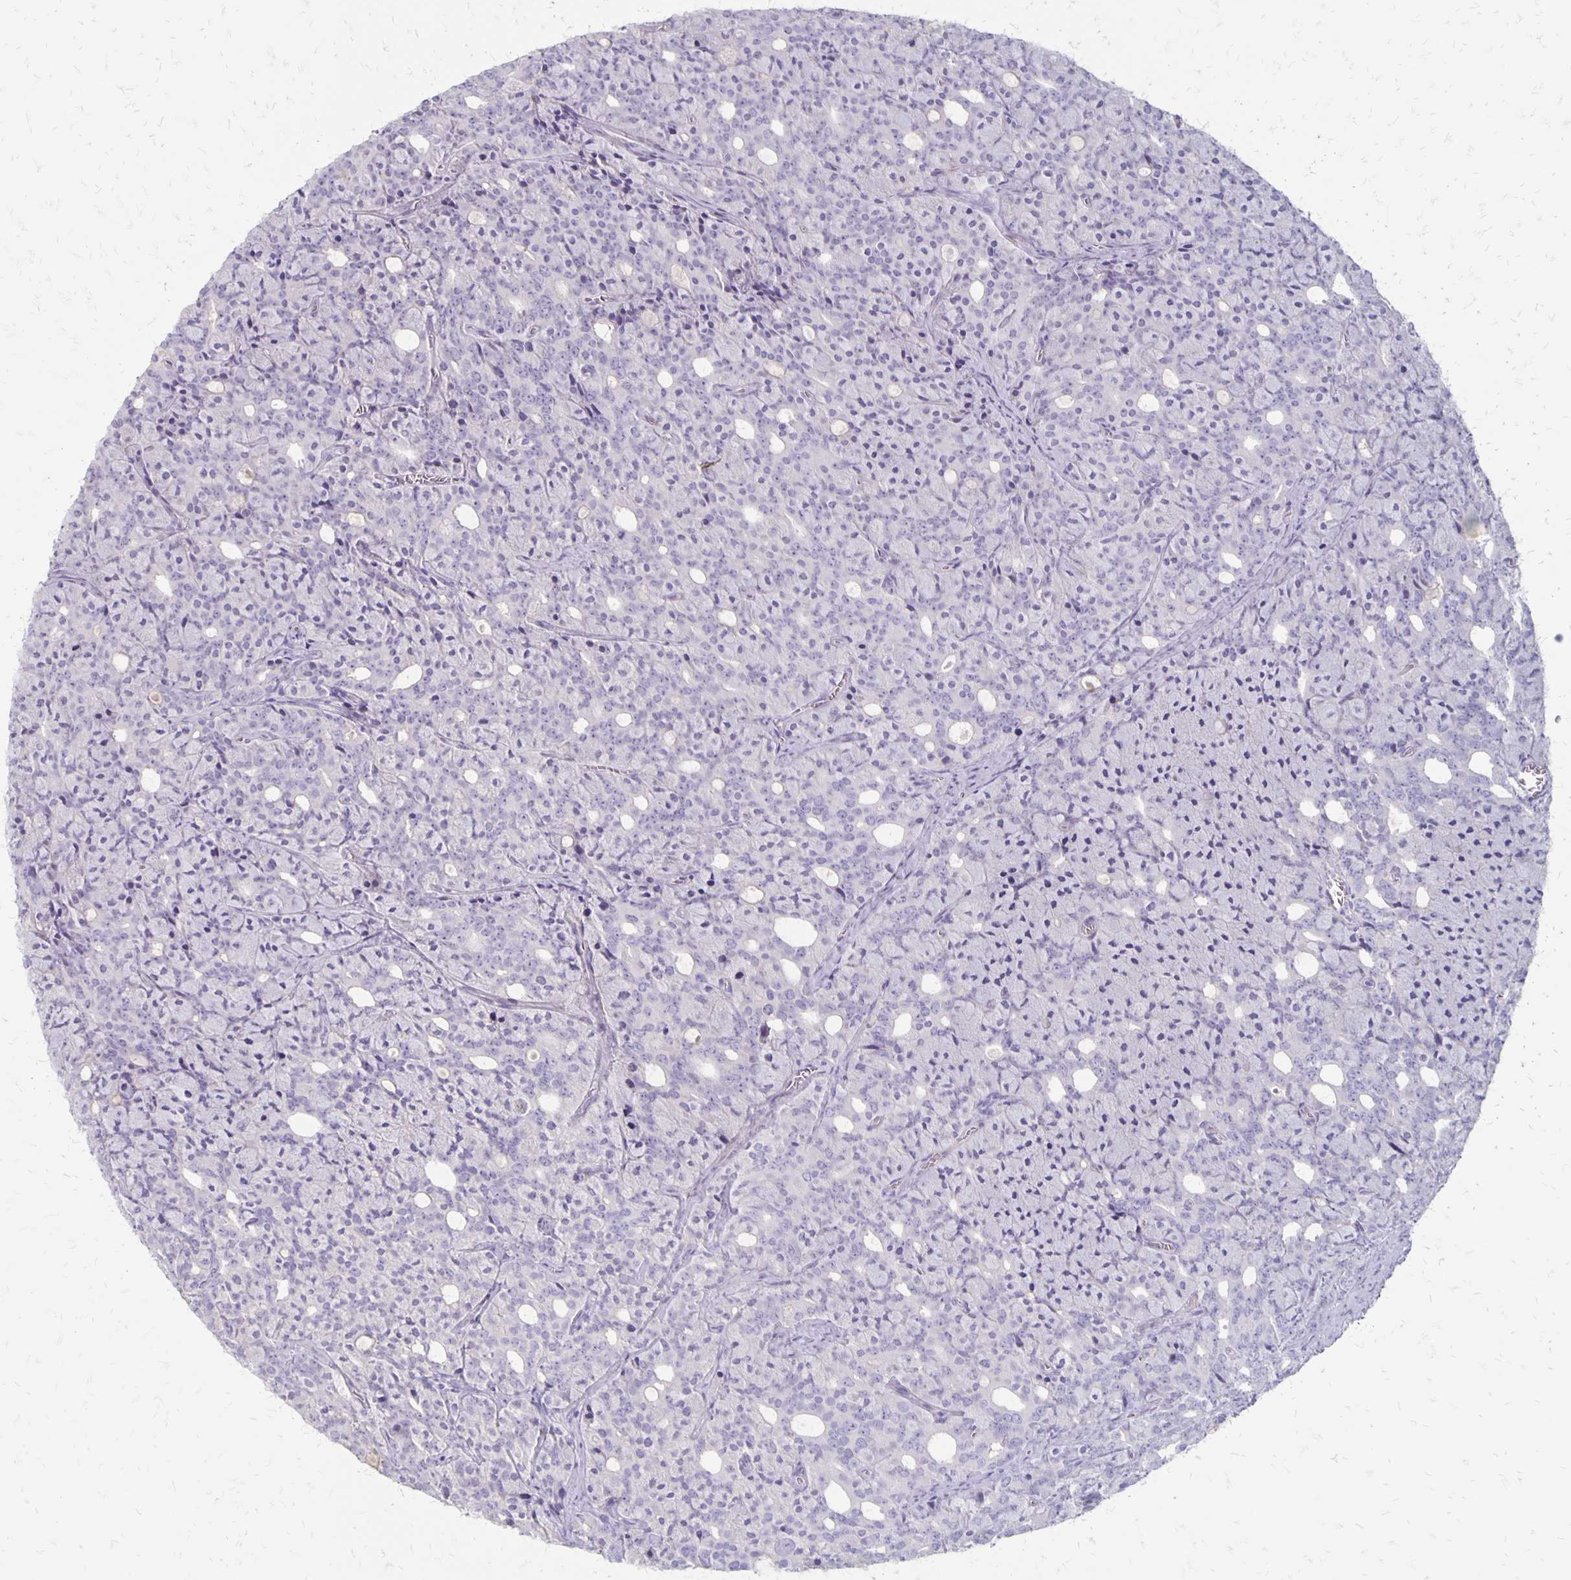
{"staining": {"intensity": "negative", "quantity": "none", "location": "none"}, "tissue": "prostate cancer", "cell_type": "Tumor cells", "image_type": "cancer", "snomed": [{"axis": "morphology", "description": "Adenocarcinoma, High grade"}, {"axis": "topography", "description": "Prostate"}], "caption": "Prostate adenocarcinoma (high-grade) stained for a protein using IHC exhibits no staining tumor cells.", "gene": "HOMER1", "patient": {"sex": "male", "age": 84}}